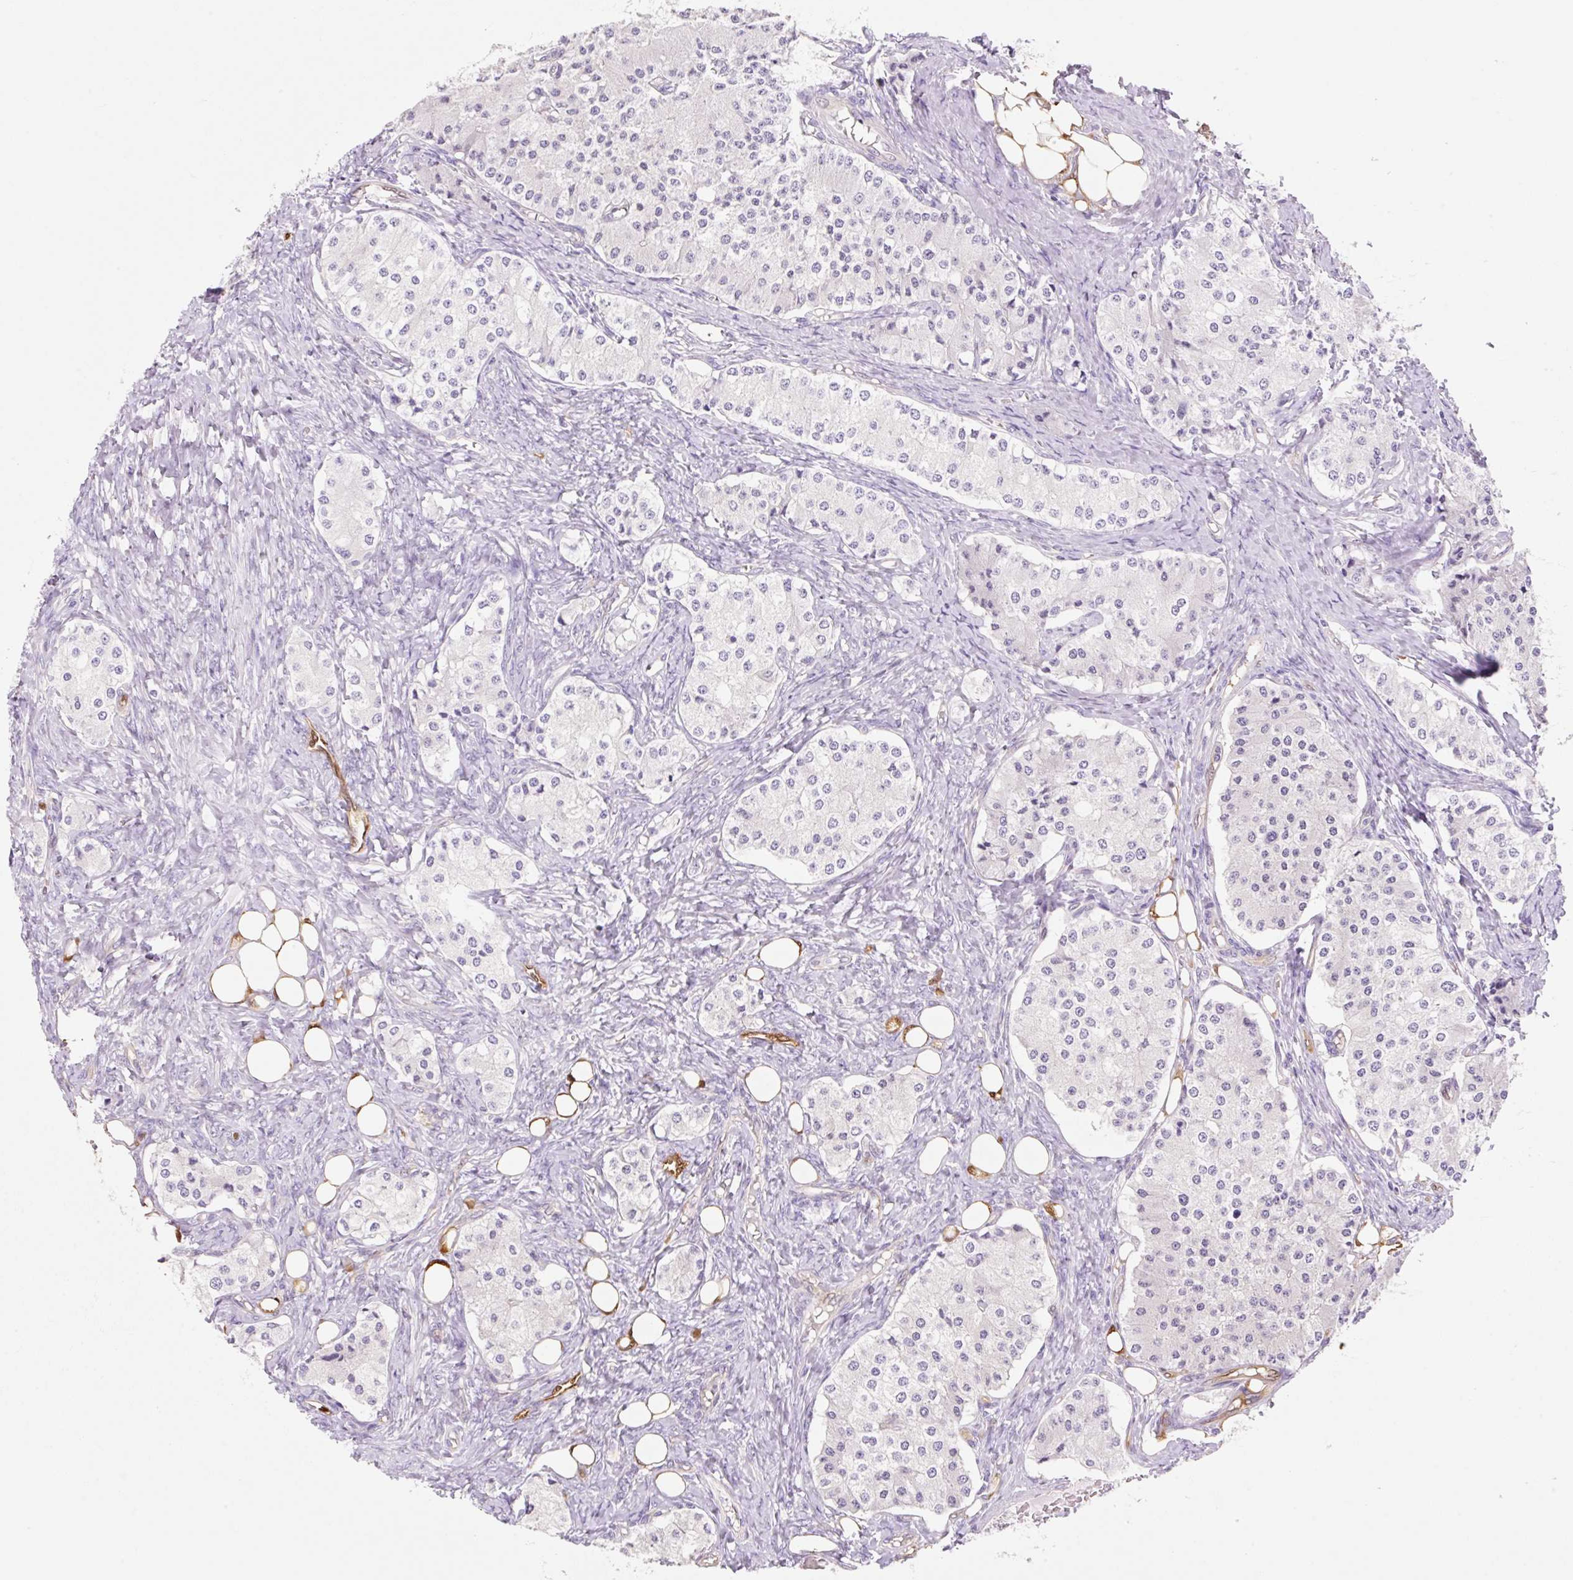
{"staining": {"intensity": "negative", "quantity": "none", "location": "none"}, "tissue": "carcinoid", "cell_type": "Tumor cells", "image_type": "cancer", "snomed": [{"axis": "morphology", "description": "Carcinoid, malignant, NOS"}, {"axis": "topography", "description": "Colon"}], "caption": "A histopathology image of carcinoid (malignant) stained for a protein exhibits no brown staining in tumor cells. (Brightfield microscopy of DAB (3,3'-diaminobenzidine) IHC at high magnification).", "gene": "FABP5", "patient": {"sex": "female", "age": 52}}